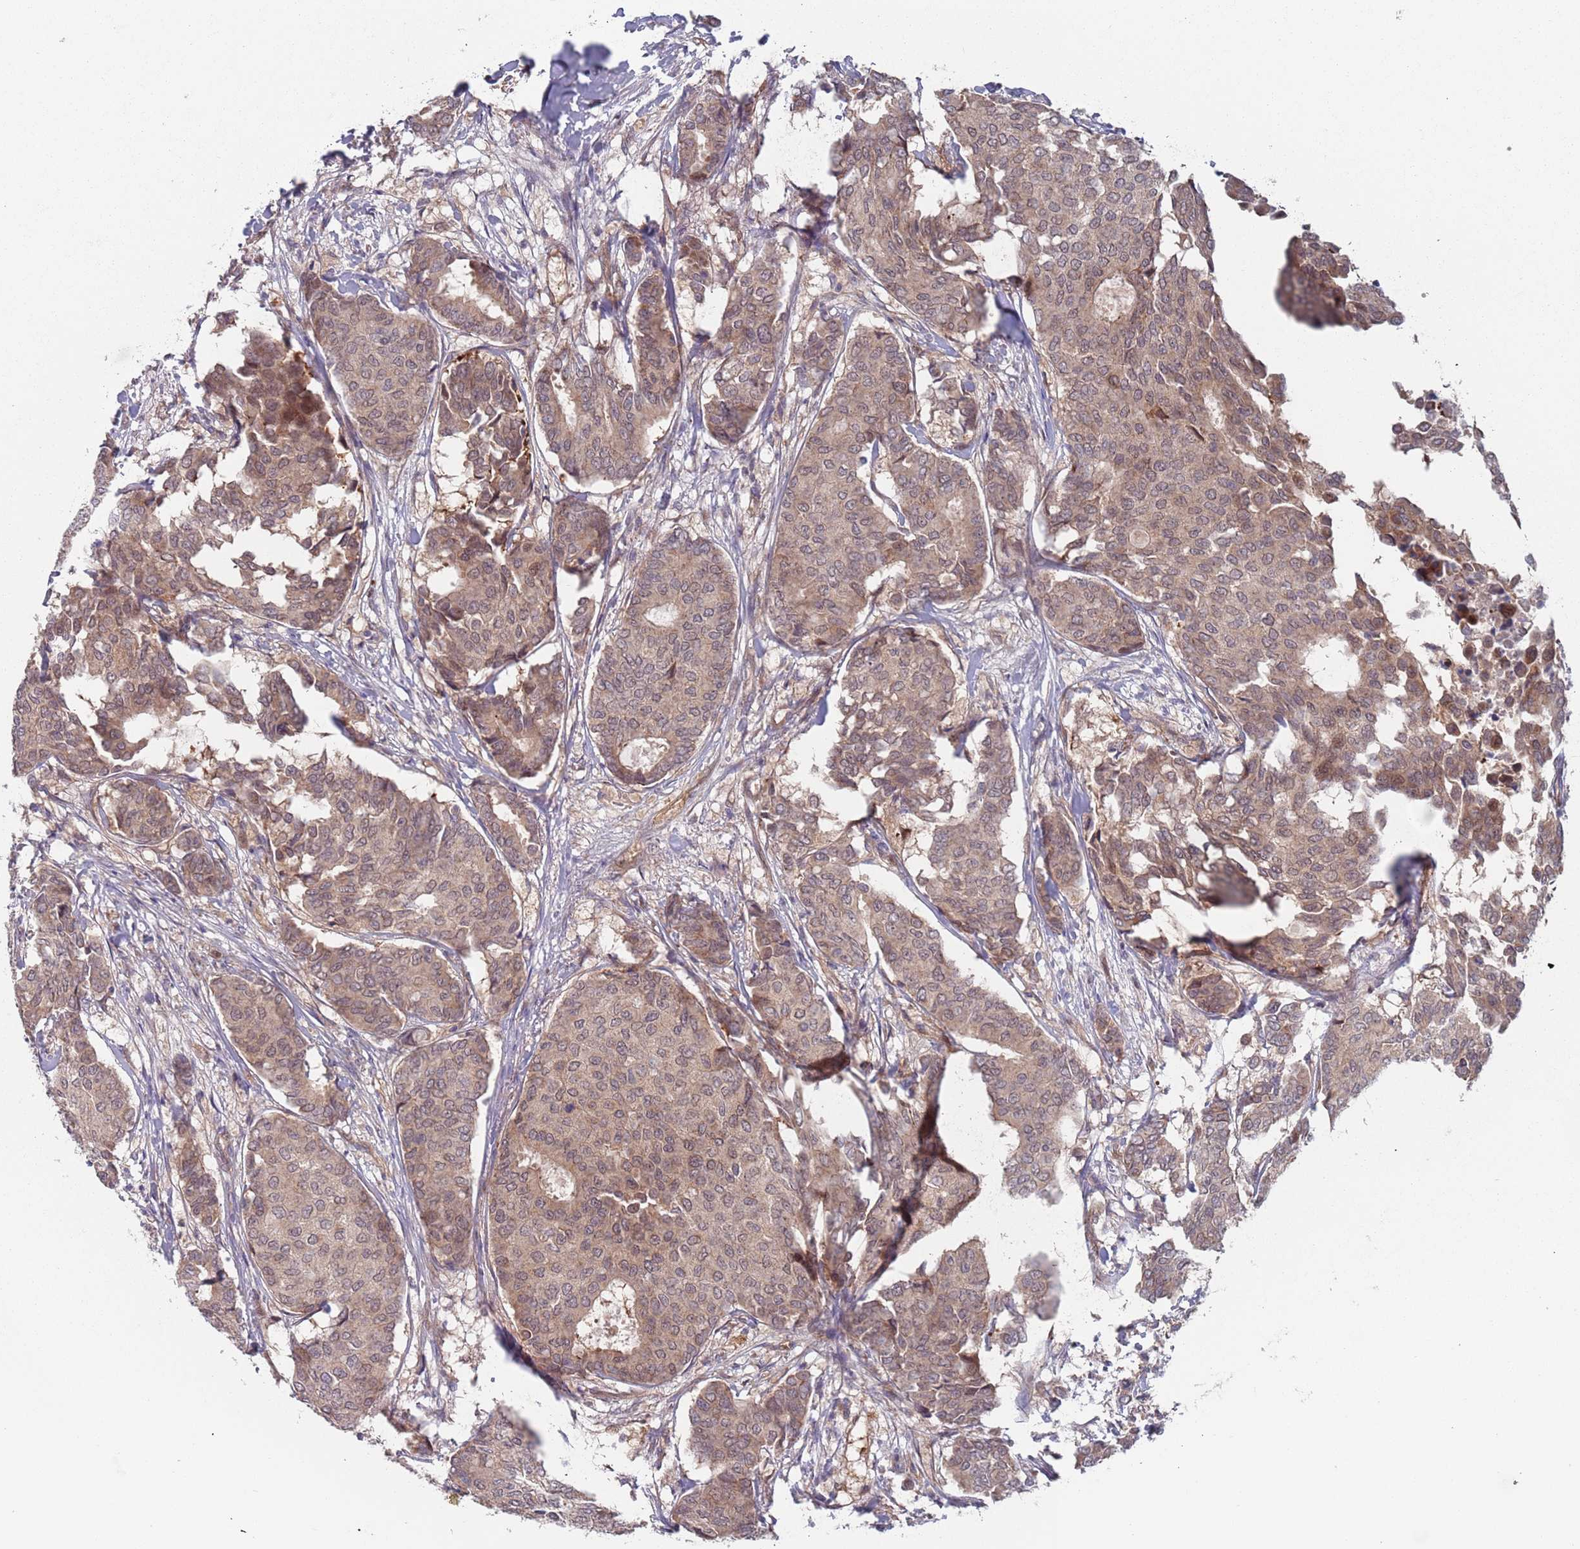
{"staining": {"intensity": "moderate", "quantity": ">75%", "location": "cytoplasmic/membranous"}, "tissue": "breast cancer", "cell_type": "Tumor cells", "image_type": "cancer", "snomed": [{"axis": "morphology", "description": "Duct carcinoma"}, {"axis": "topography", "description": "Breast"}], "caption": "DAB (3,3'-diaminobenzidine) immunohistochemical staining of breast cancer (intraductal carcinoma) shows moderate cytoplasmic/membranous protein positivity in about >75% of tumor cells.", "gene": "ZNF140", "patient": {"sex": "female", "age": 75}}